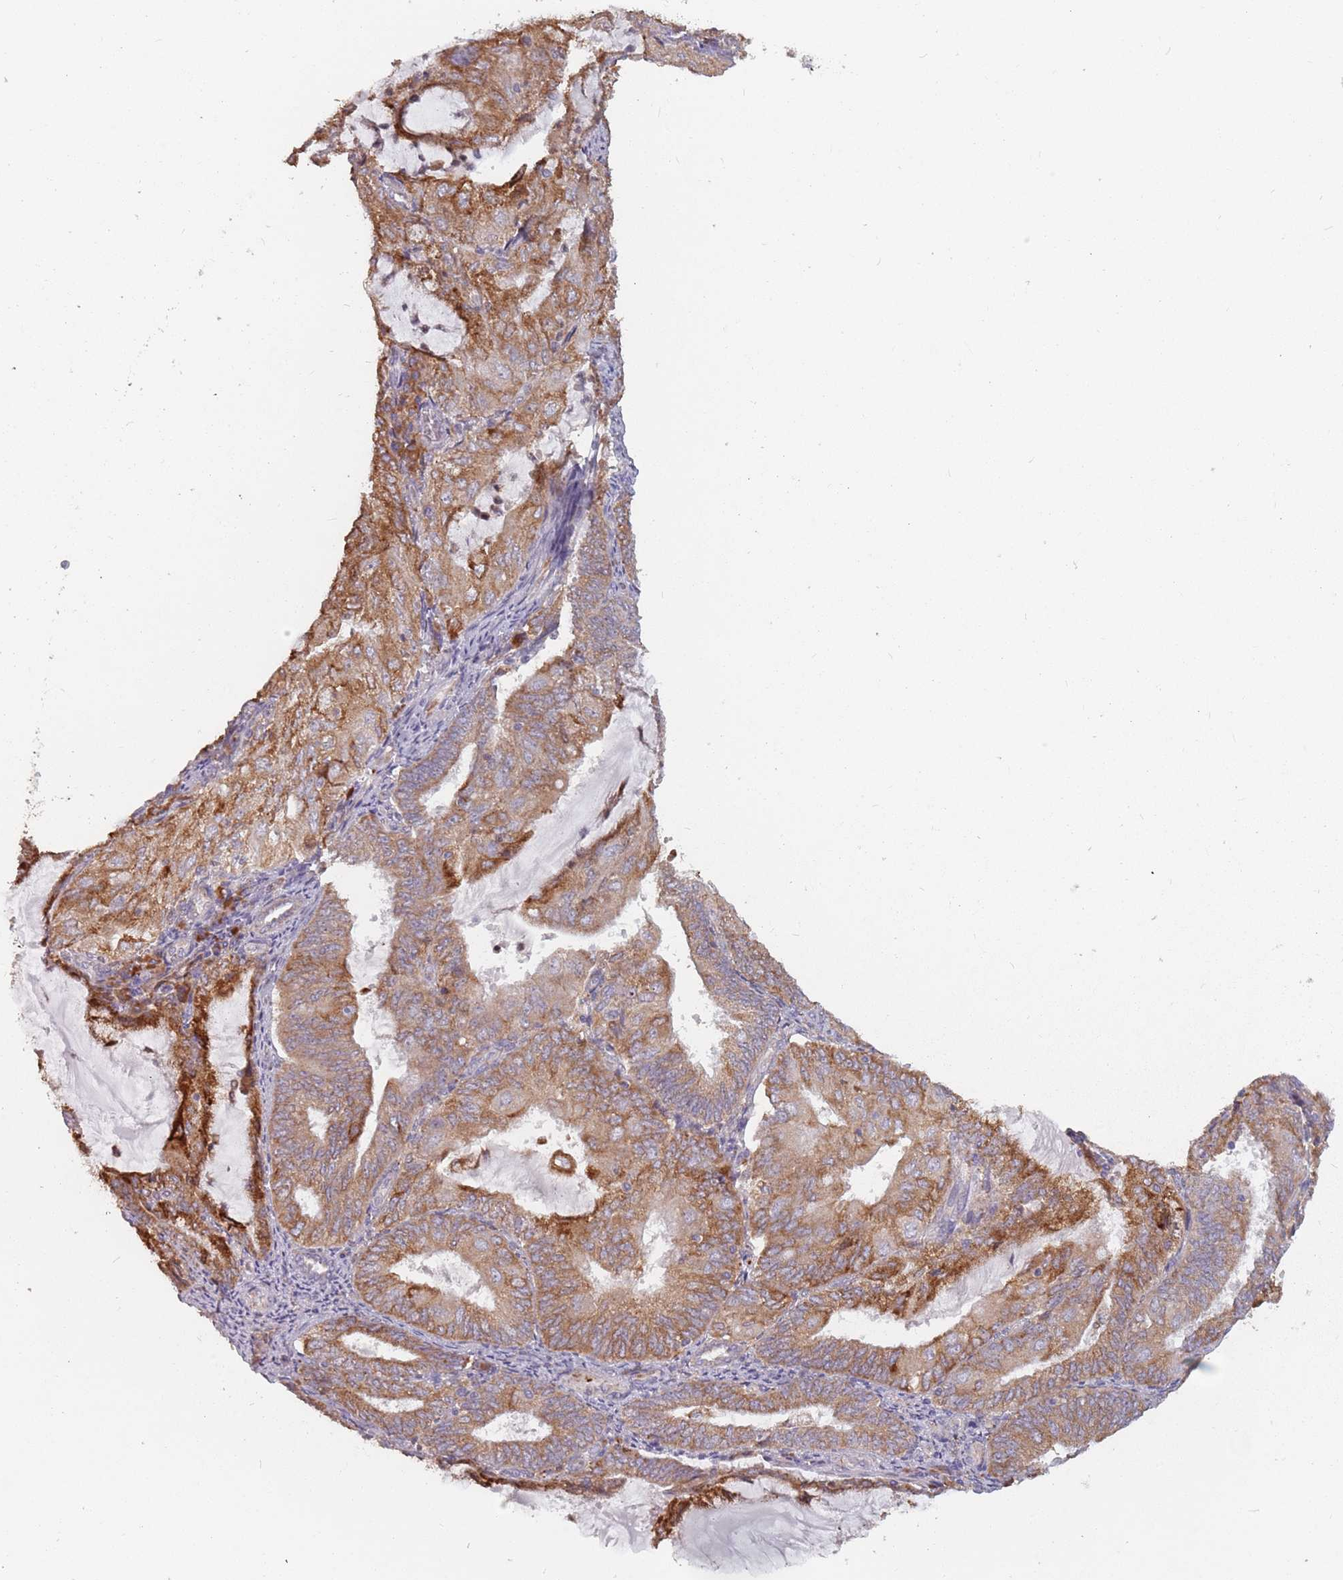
{"staining": {"intensity": "strong", "quantity": ">75%", "location": "cytoplasmic/membranous"}, "tissue": "endometrial cancer", "cell_type": "Tumor cells", "image_type": "cancer", "snomed": [{"axis": "morphology", "description": "Adenocarcinoma, NOS"}, {"axis": "topography", "description": "Endometrium"}], "caption": "Protein expression analysis of human endometrial adenocarcinoma reveals strong cytoplasmic/membranous staining in about >75% of tumor cells.", "gene": "RPS9", "patient": {"sex": "female", "age": 81}}